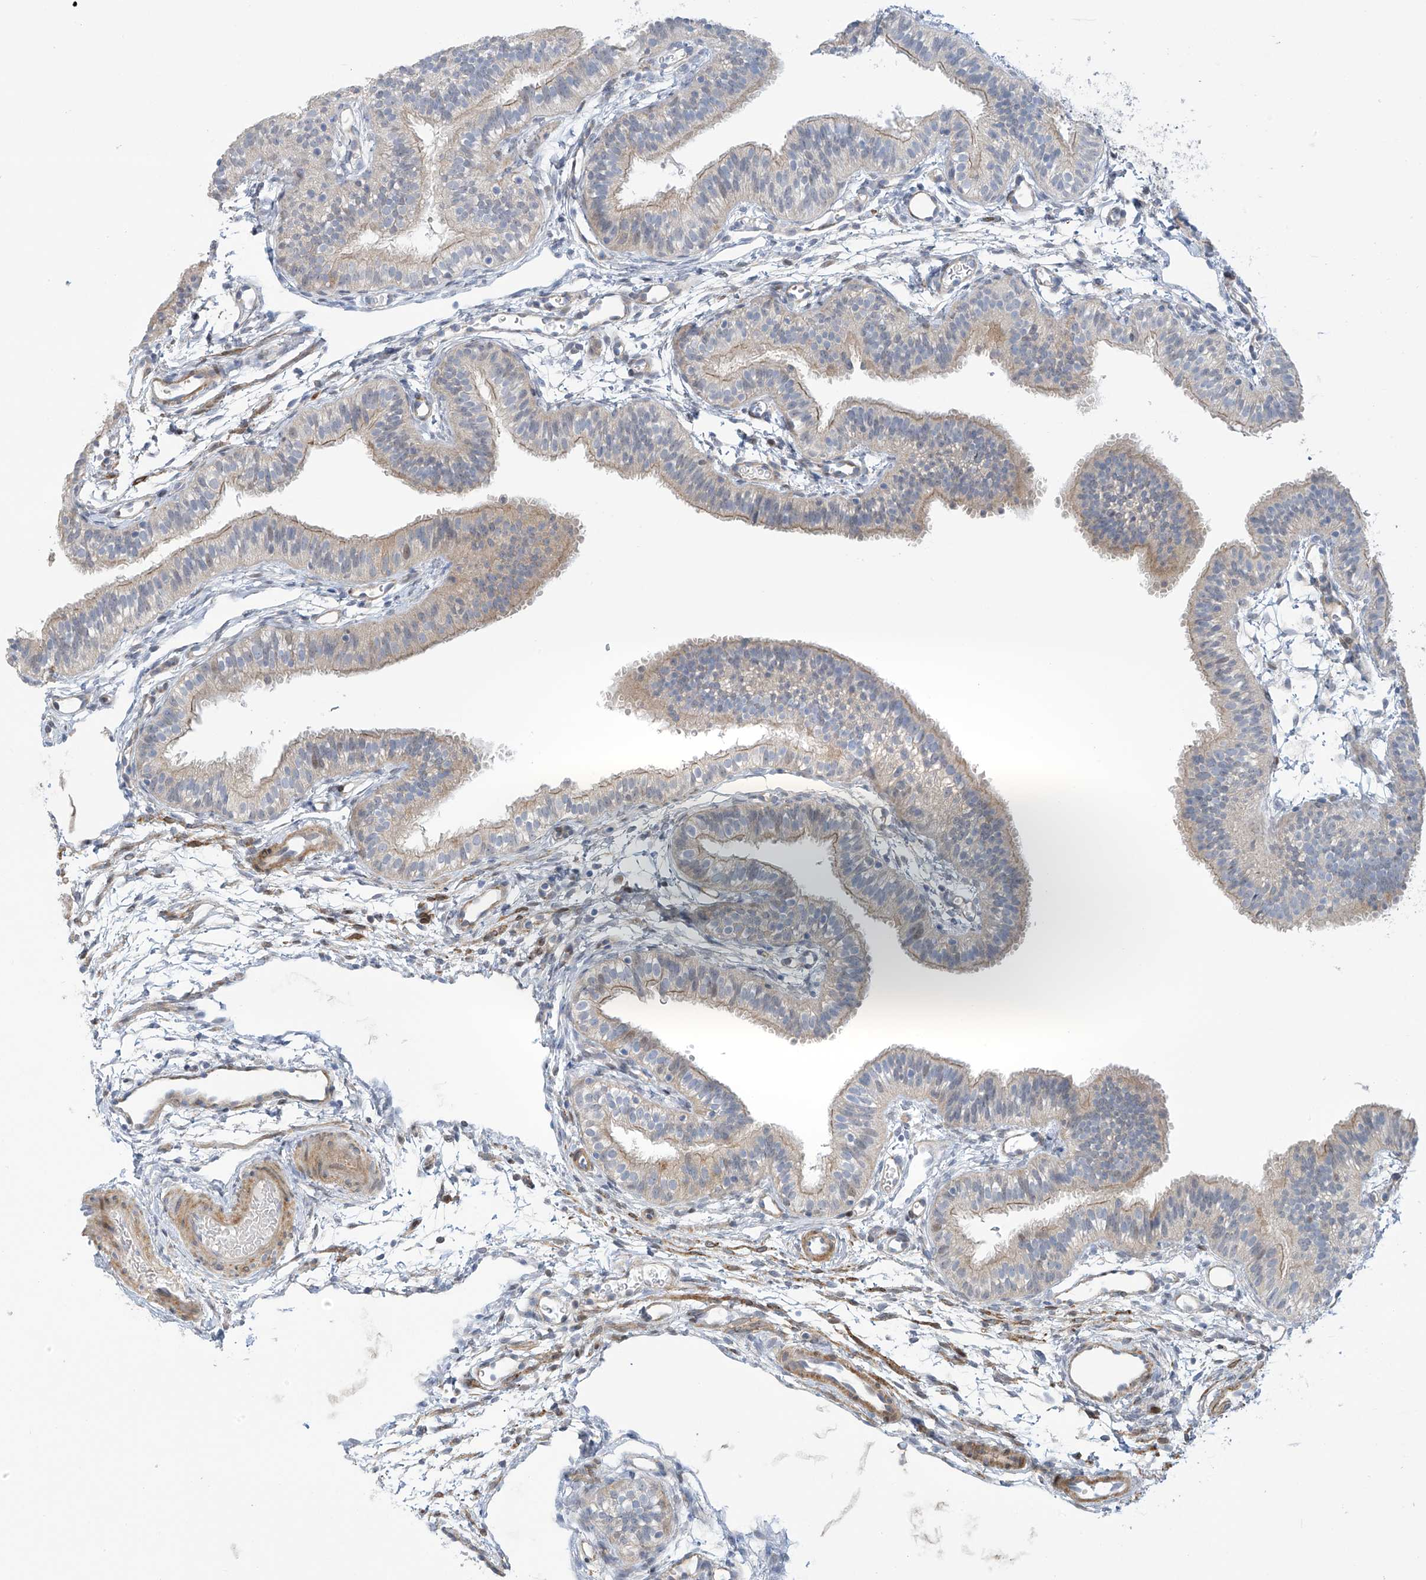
{"staining": {"intensity": "weak", "quantity": "25%-75%", "location": "cytoplasmic/membranous,nuclear"}, "tissue": "fallopian tube", "cell_type": "Glandular cells", "image_type": "normal", "snomed": [{"axis": "morphology", "description": "Normal tissue, NOS"}, {"axis": "topography", "description": "Fallopian tube"}], "caption": "Glandular cells demonstrate low levels of weak cytoplasmic/membranous,nuclear positivity in about 25%-75% of cells in benign fallopian tube. (IHC, brightfield microscopy, high magnification).", "gene": "ZNF641", "patient": {"sex": "female", "age": 35}}